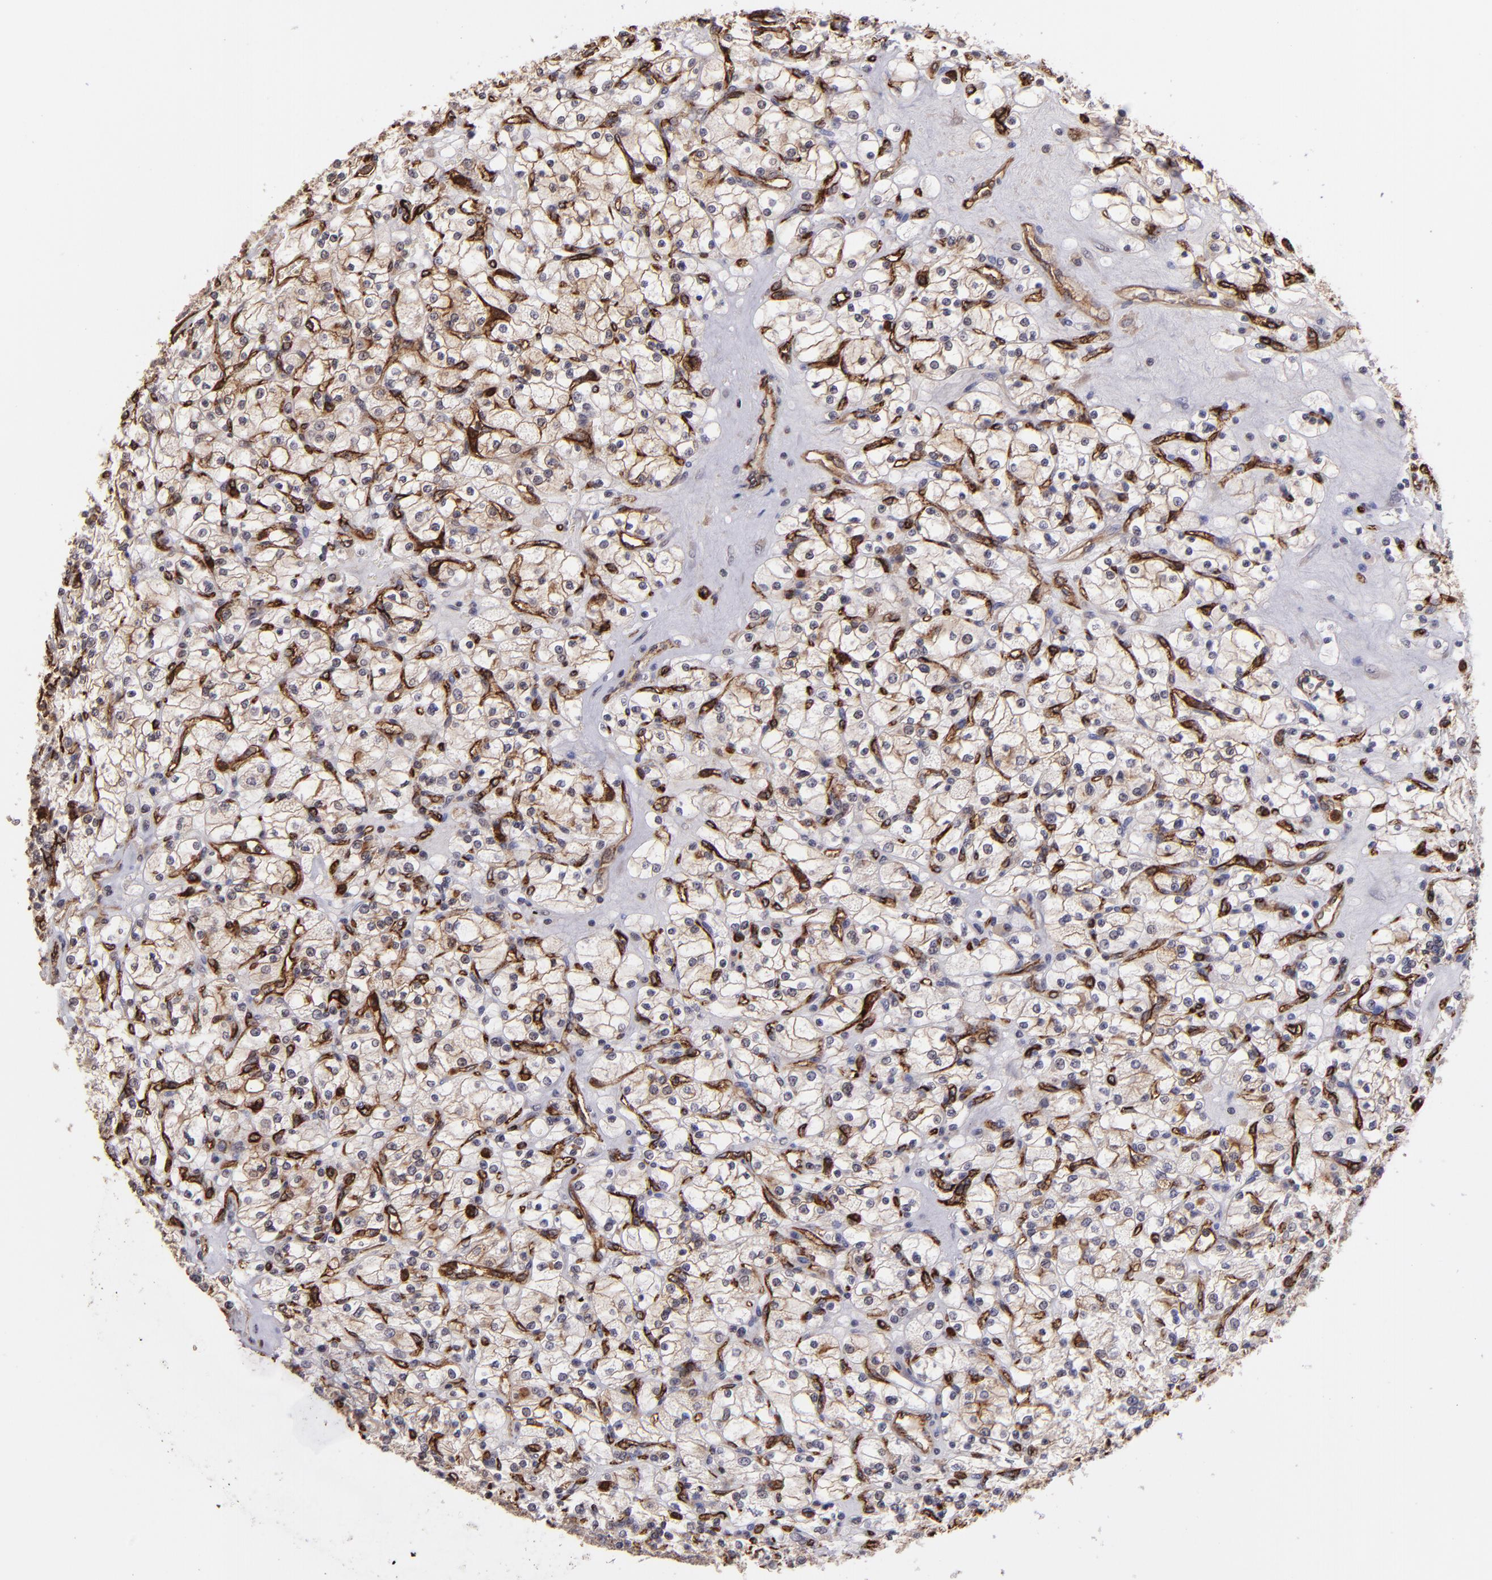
{"staining": {"intensity": "moderate", "quantity": ">75%", "location": "cytoplasmic/membranous"}, "tissue": "renal cancer", "cell_type": "Tumor cells", "image_type": "cancer", "snomed": [{"axis": "morphology", "description": "Adenocarcinoma, NOS"}, {"axis": "topography", "description": "Kidney"}], "caption": "Protein staining demonstrates moderate cytoplasmic/membranous positivity in about >75% of tumor cells in renal cancer (adenocarcinoma). (DAB (3,3'-diaminobenzidine) IHC, brown staining for protein, blue staining for nuclei).", "gene": "DYSF", "patient": {"sex": "female", "age": 83}}